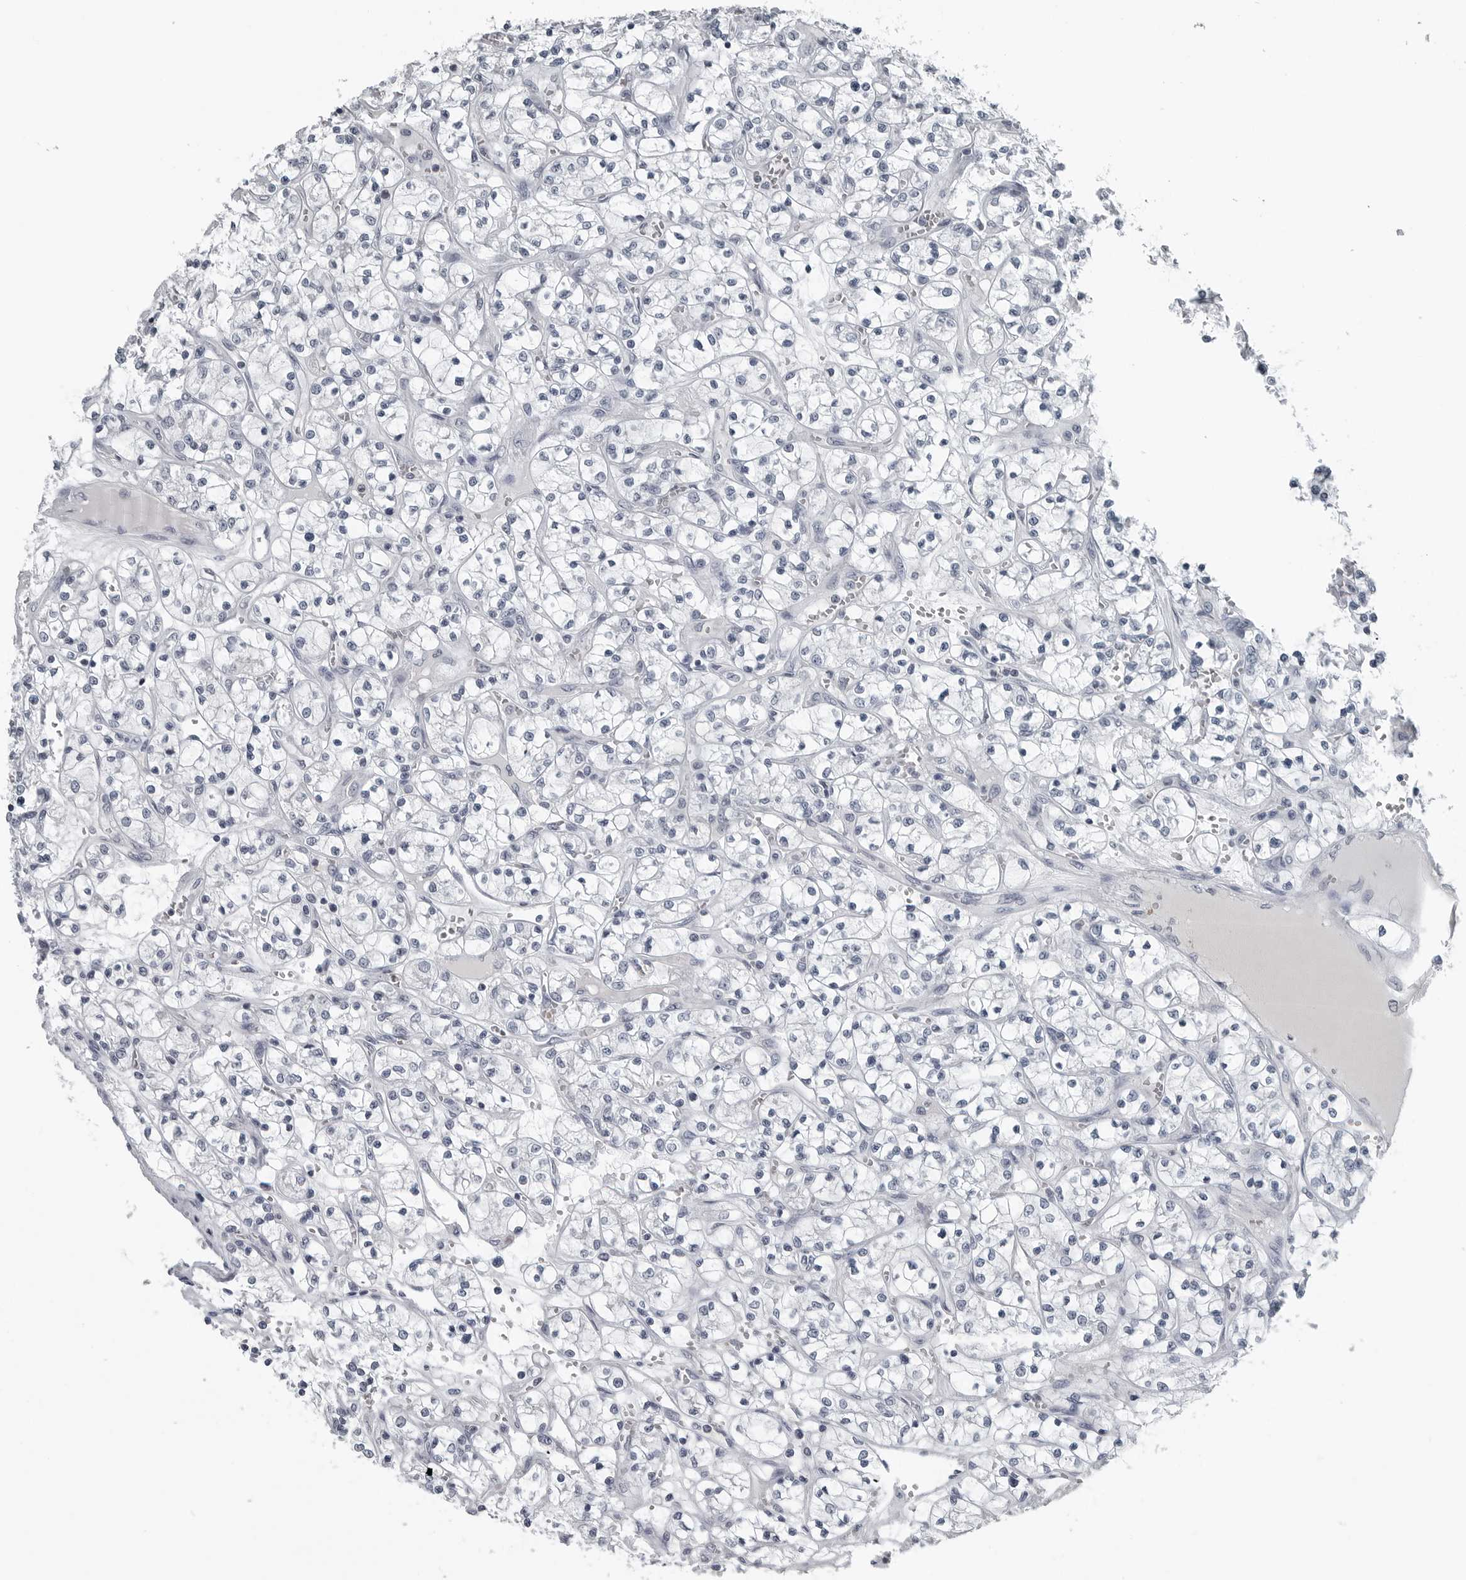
{"staining": {"intensity": "negative", "quantity": "none", "location": "none"}, "tissue": "renal cancer", "cell_type": "Tumor cells", "image_type": "cancer", "snomed": [{"axis": "morphology", "description": "Adenocarcinoma, NOS"}, {"axis": "topography", "description": "Kidney"}], "caption": "An immunohistochemistry histopathology image of renal cancer (adenocarcinoma) is shown. There is no staining in tumor cells of renal cancer (adenocarcinoma).", "gene": "SPINK1", "patient": {"sex": "female", "age": 69}}